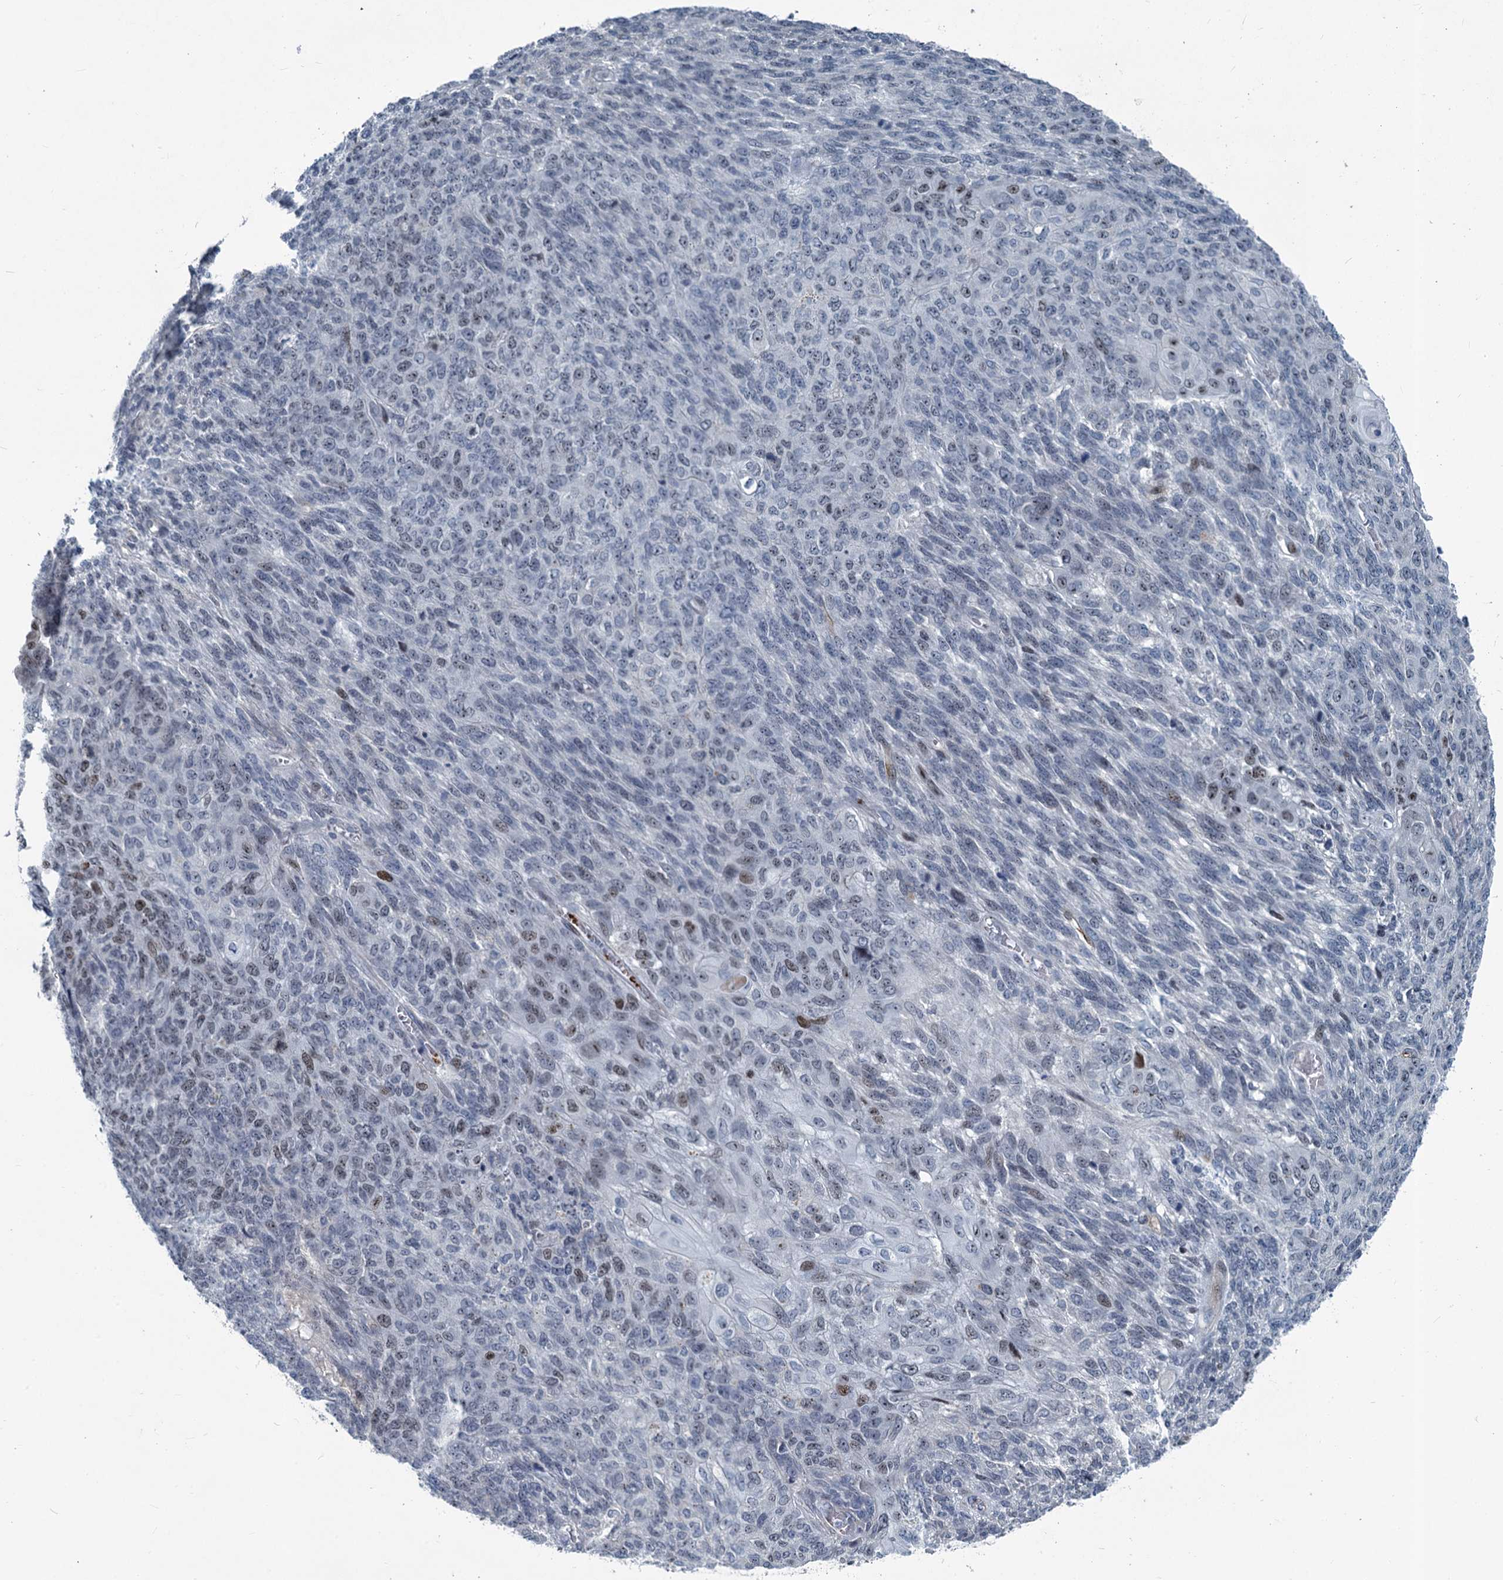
{"staining": {"intensity": "moderate", "quantity": "<25%", "location": "nuclear"}, "tissue": "endometrial cancer", "cell_type": "Tumor cells", "image_type": "cancer", "snomed": [{"axis": "morphology", "description": "Adenocarcinoma, NOS"}, {"axis": "topography", "description": "Endometrium"}], "caption": "Immunohistochemistry micrograph of human endometrial cancer (adenocarcinoma) stained for a protein (brown), which displays low levels of moderate nuclear staining in about <25% of tumor cells.", "gene": "ASXL3", "patient": {"sex": "female", "age": 32}}